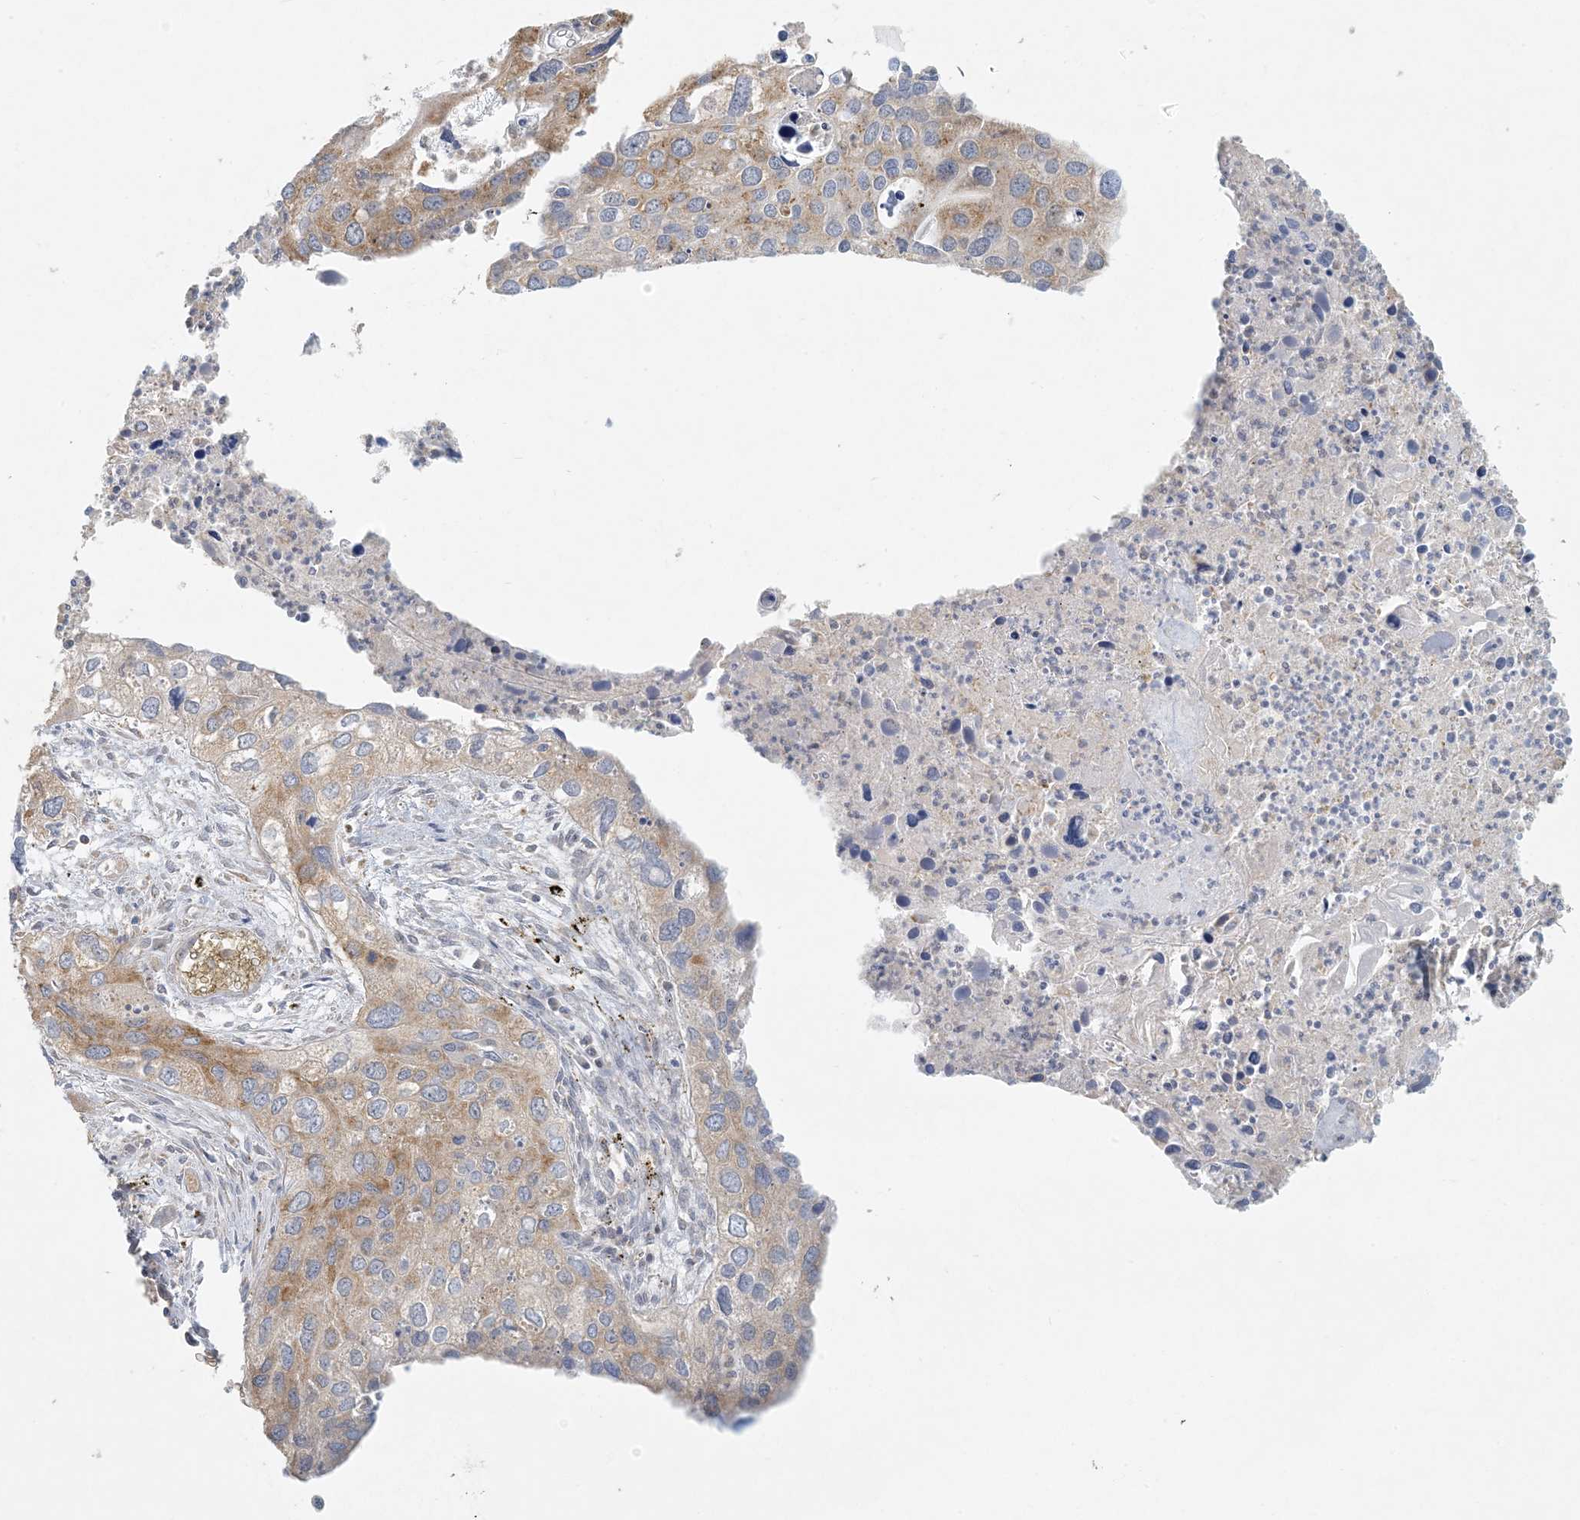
{"staining": {"intensity": "moderate", "quantity": ">75%", "location": "cytoplasmic/membranous"}, "tissue": "cervical cancer", "cell_type": "Tumor cells", "image_type": "cancer", "snomed": [{"axis": "morphology", "description": "Squamous cell carcinoma, NOS"}, {"axis": "topography", "description": "Cervix"}], "caption": "A photomicrograph of human cervical squamous cell carcinoma stained for a protein displays moderate cytoplasmic/membranous brown staining in tumor cells. The staining is performed using DAB brown chromogen to label protein expression. The nuclei are counter-stained blue using hematoxylin.", "gene": "HACL1", "patient": {"sex": "female", "age": 55}}